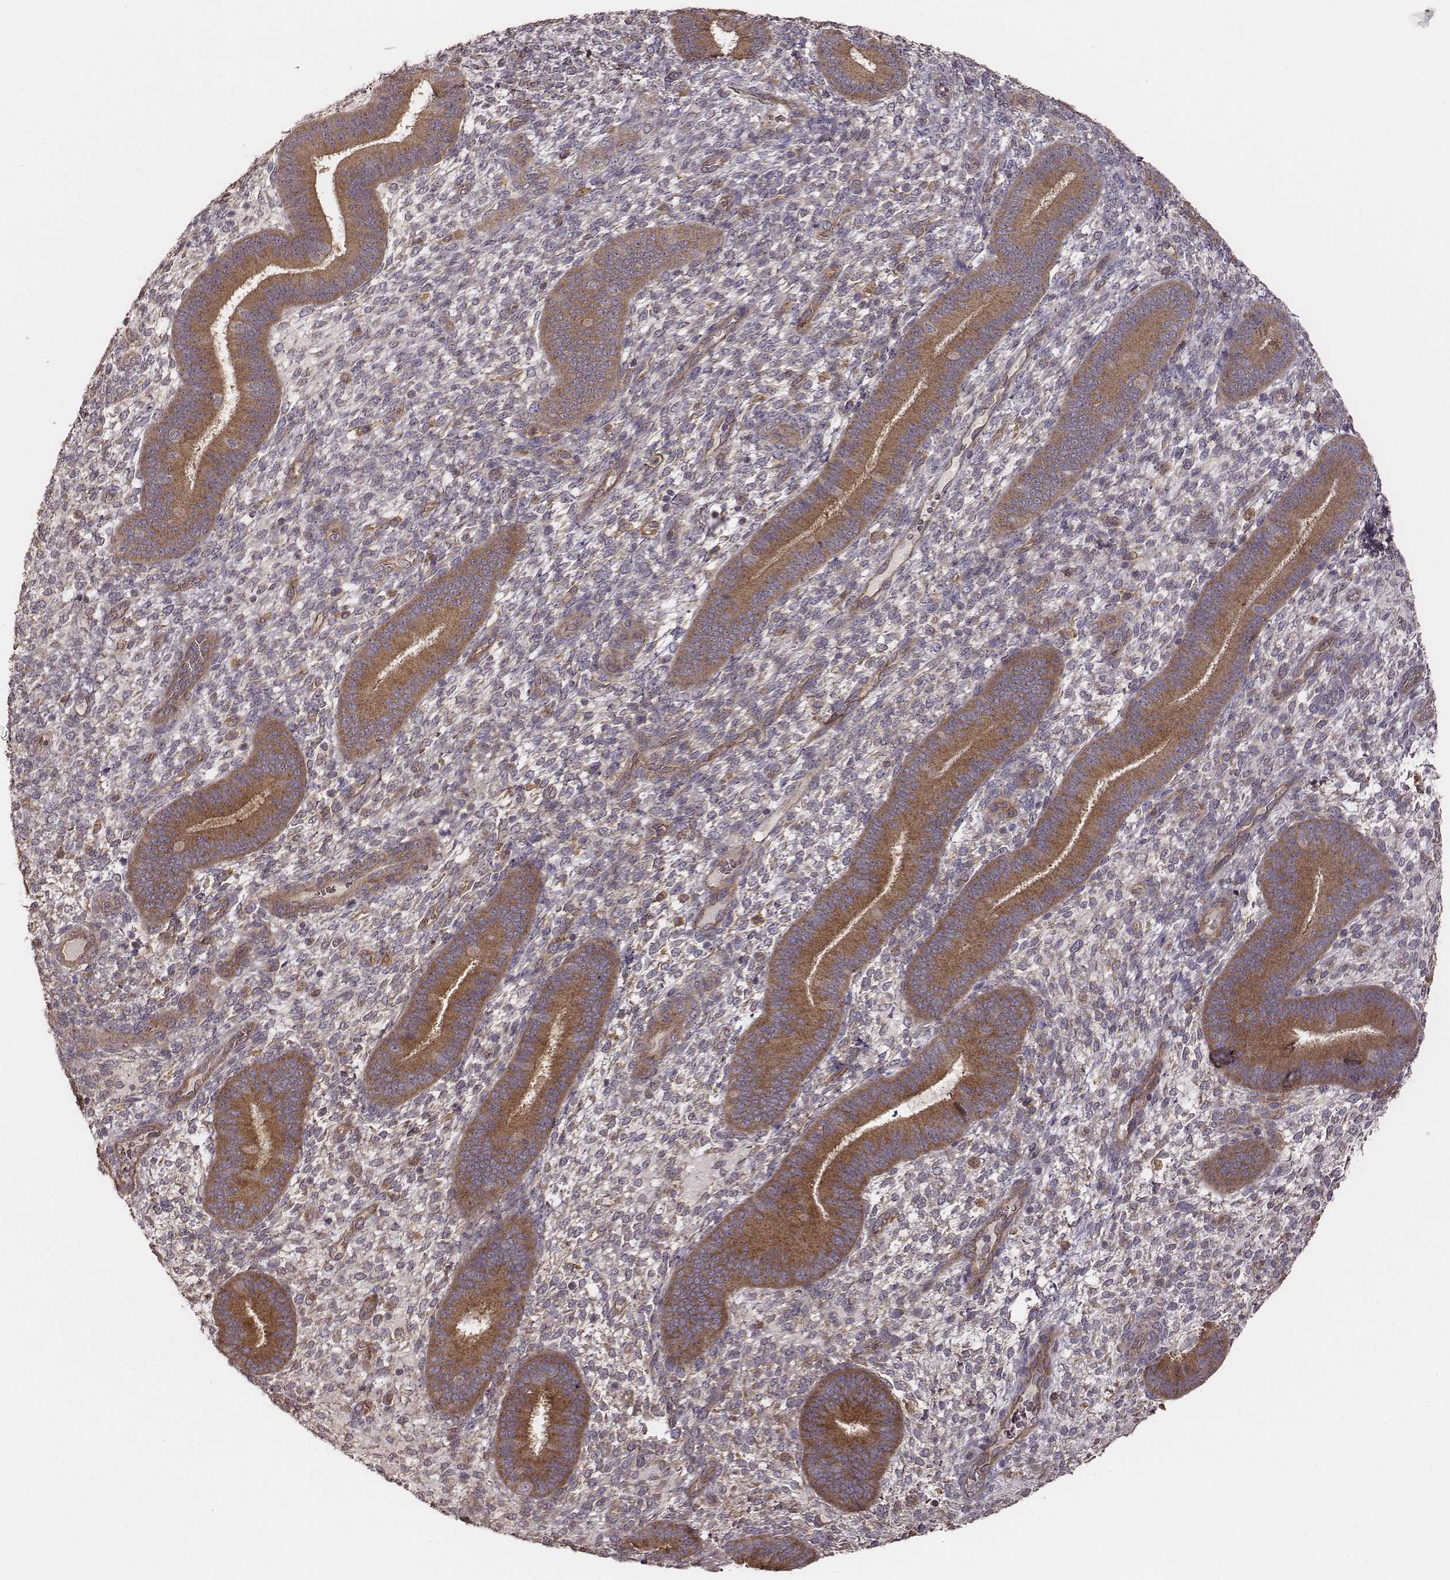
{"staining": {"intensity": "weak", "quantity": "<25%", "location": "cytoplasmic/membranous"}, "tissue": "endometrium", "cell_type": "Cells in endometrial stroma", "image_type": "normal", "snomed": [{"axis": "morphology", "description": "Normal tissue, NOS"}, {"axis": "topography", "description": "Endometrium"}], "caption": "DAB (3,3'-diaminobenzidine) immunohistochemical staining of benign endometrium shows no significant positivity in cells in endometrial stroma. (DAB immunohistochemistry with hematoxylin counter stain).", "gene": "VPS26A", "patient": {"sex": "female", "age": 39}}